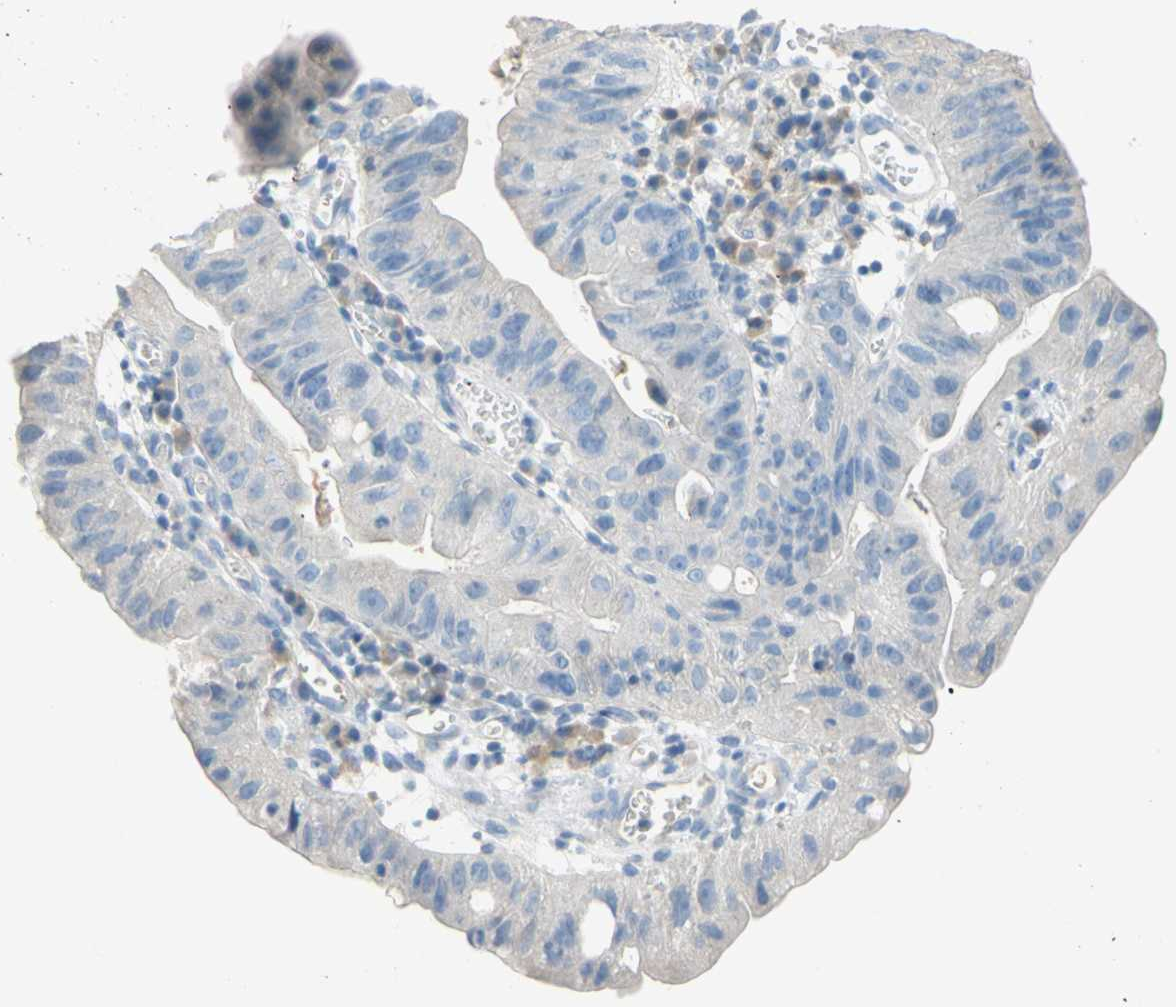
{"staining": {"intensity": "negative", "quantity": "none", "location": "none"}, "tissue": "stomach cancer", "cell_type": "Tumor cells", "image_type": "cancer", "snomed": [{"axis": "morphology", "description": "Adenocarcinoma, NOS"}, {"axis": "topography", "description": "Stomach"}], "caption": "IHC photomicrograph of neoplastic tissue: stomach adenocarcinoma stained with DAB (3,3'-diaminobenzidine) demonstrates no significant protein positivity in tumor cells.", "gene": "PACSIN1", "patient": {"sex": "male", "age": 59}}